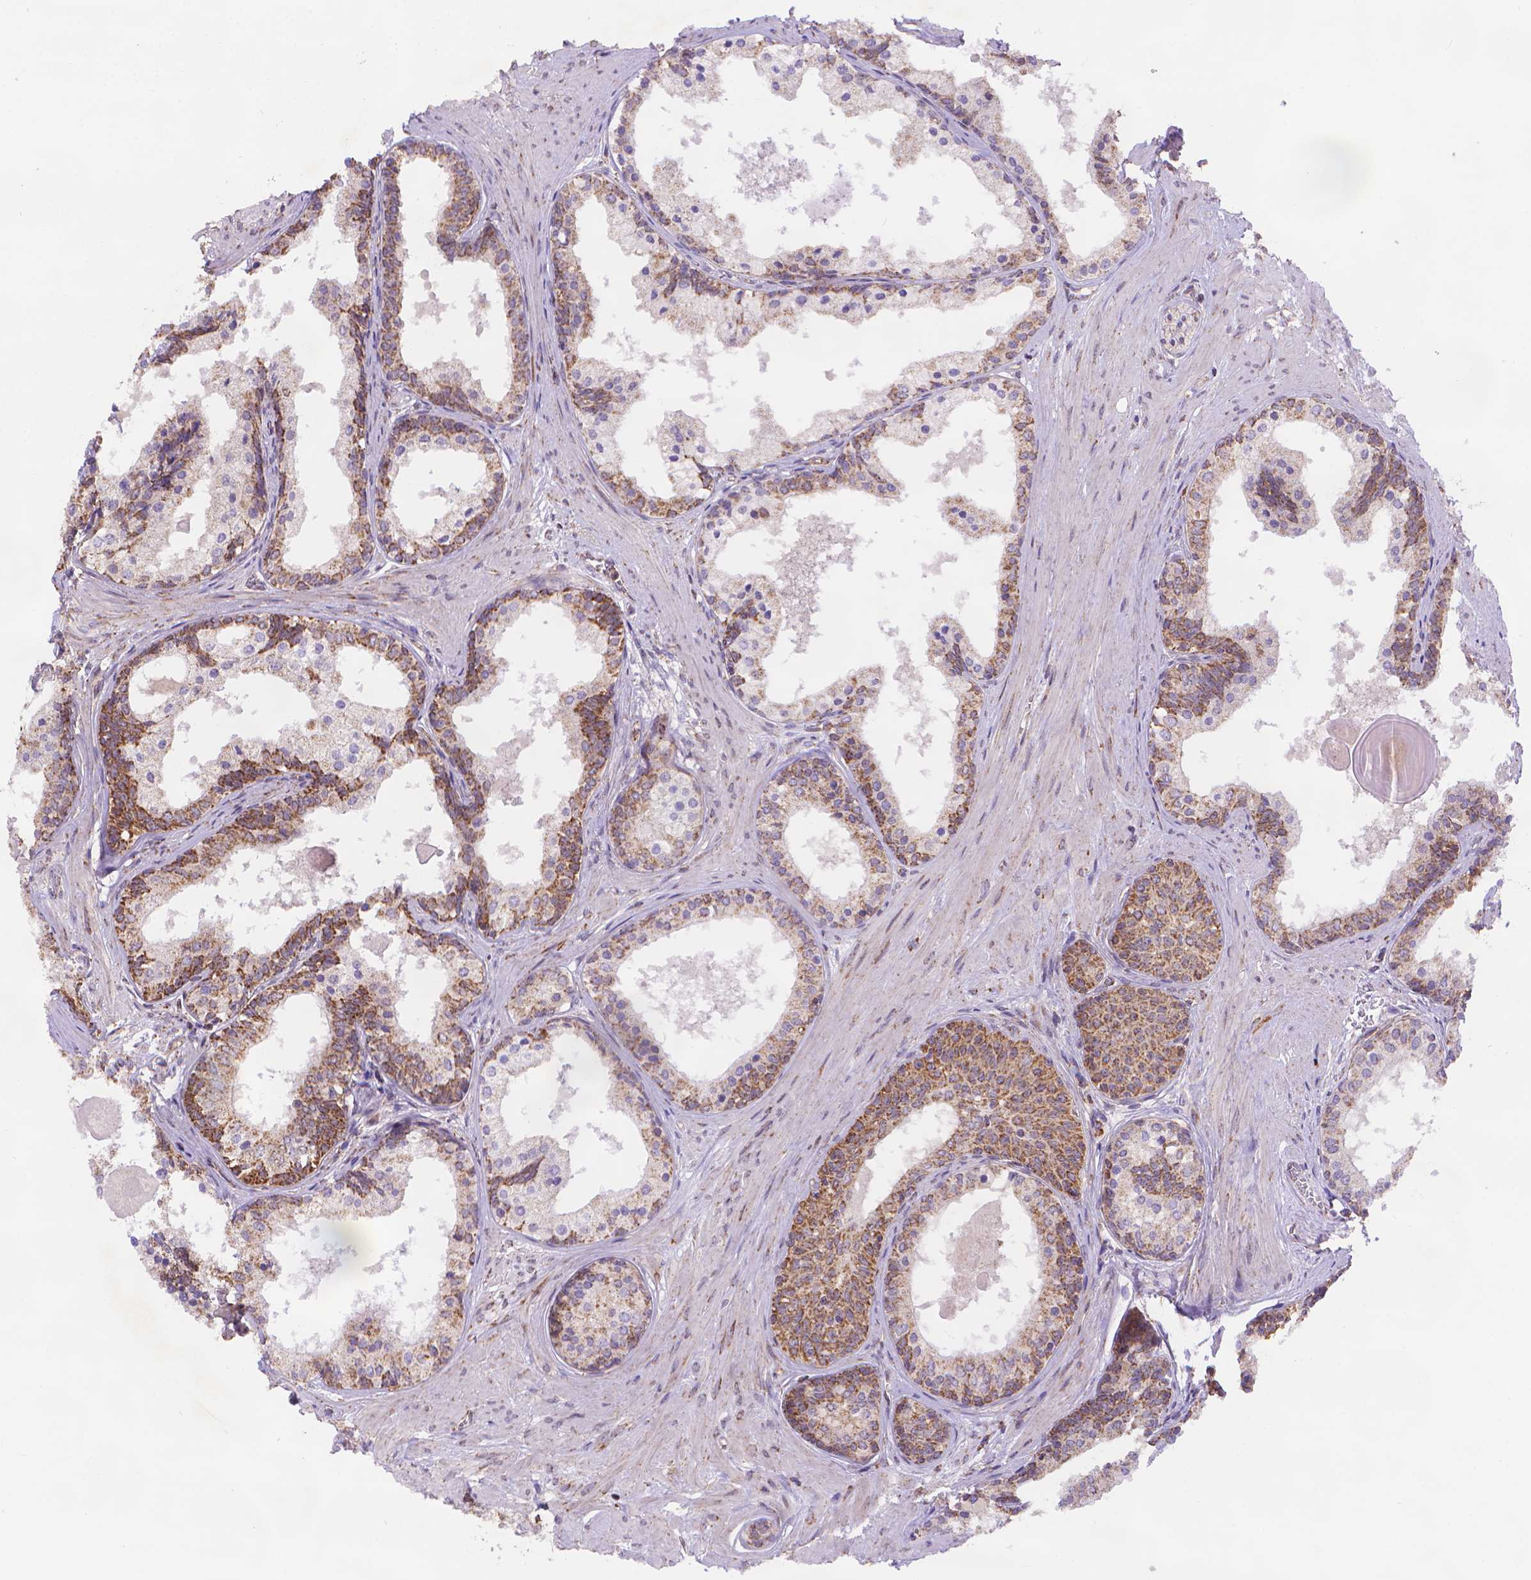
{"staining": {"intensity": "moderate", "quantity": ">75%", "location": "cytoplasmic/membranous"}, "tissue": "prostate", "cell_type": "Glandular cells", "image_type": "normal", "snomed": [{"axis": "morphology", "description": "Normal tissue, NOS"}, {"axis": "topography", "description": "Prostate"}], "caption": "Glandular cells display moderate cytoplasmic/membranous positivity in approximately >75% of cells in normal prostate.", "gene": "CYYR1", "patient": {"sex": "male", "age": 61}}